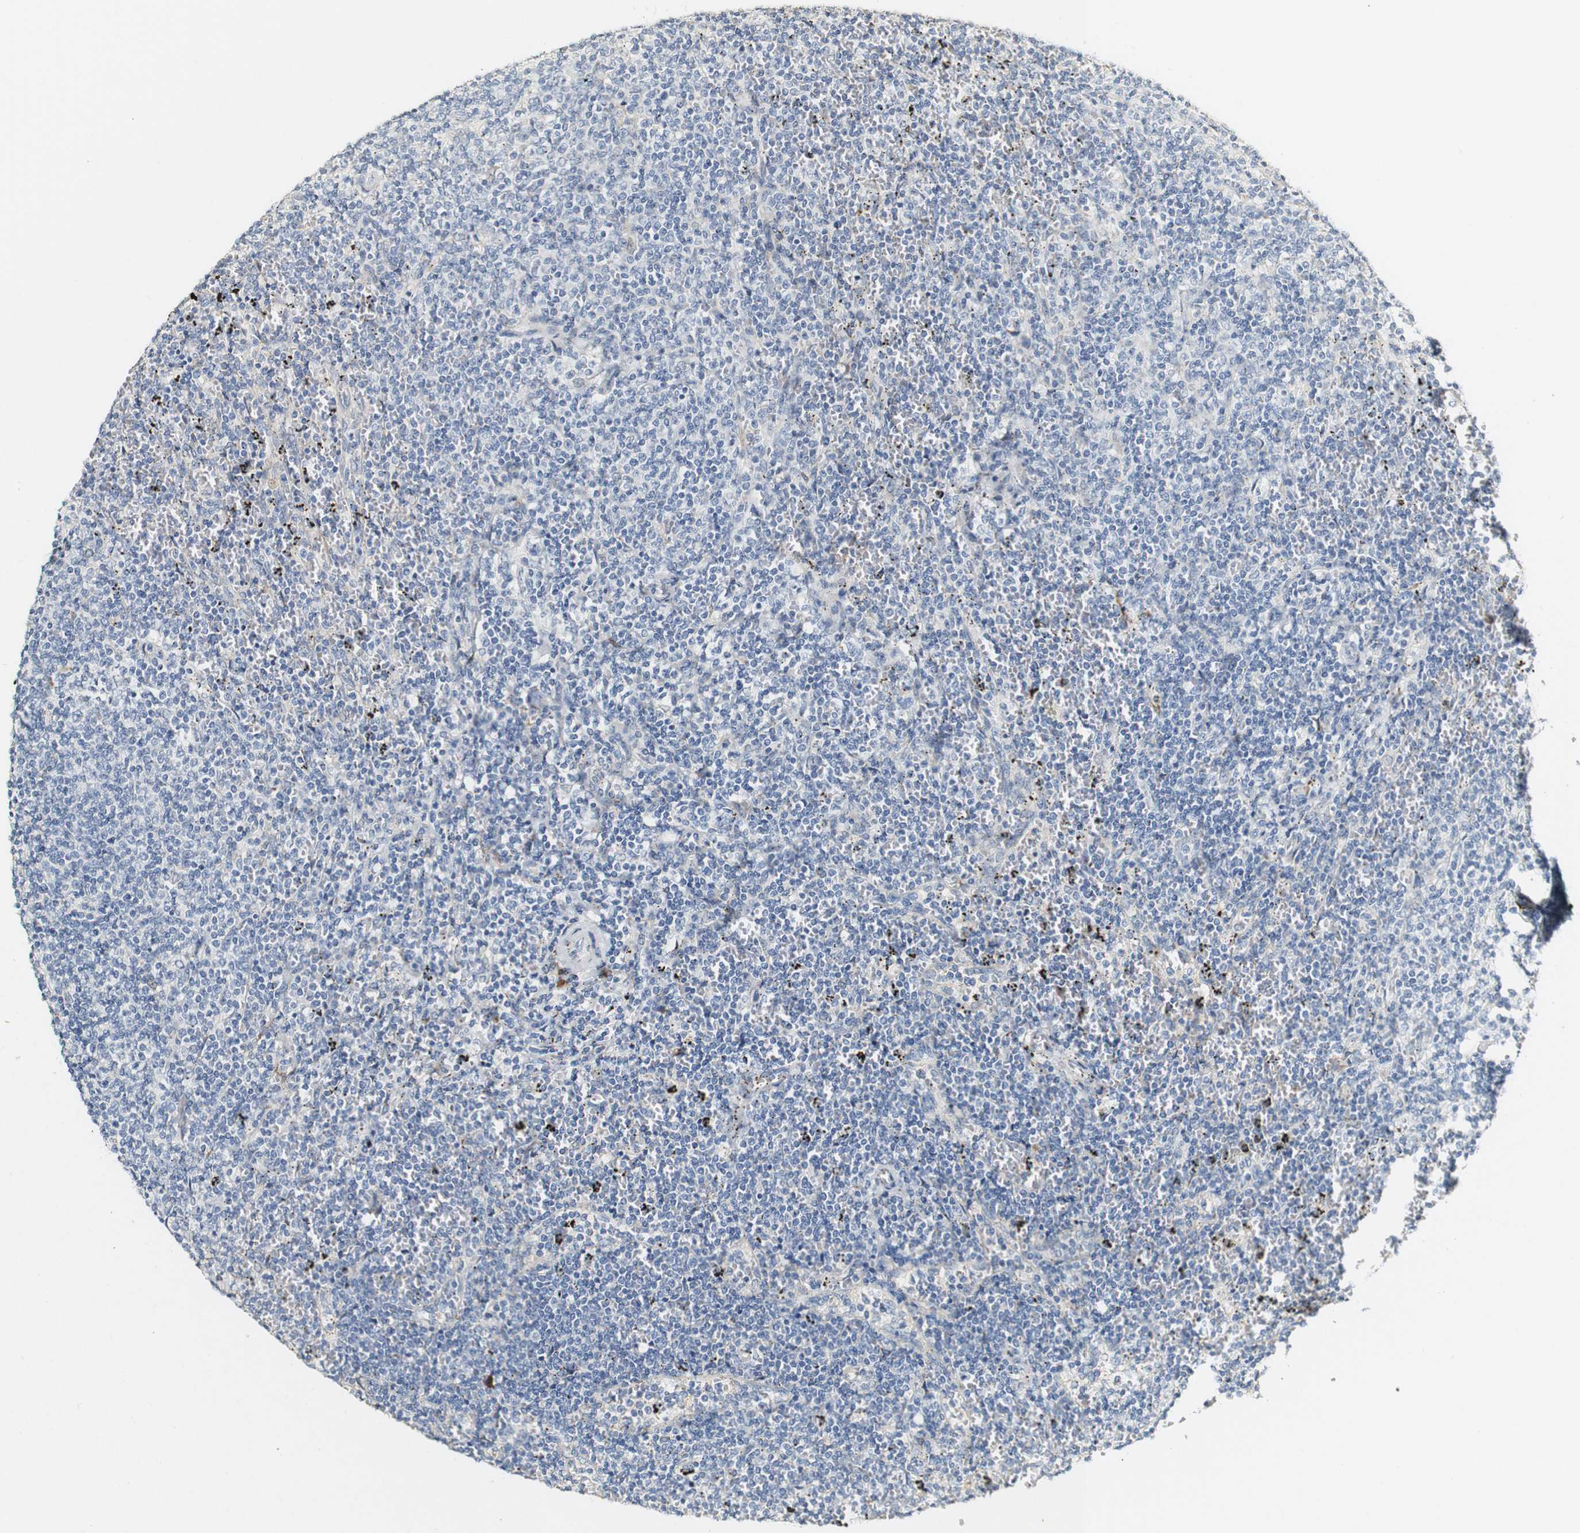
{"staining": {"intensity": "negative", "quantity": "none", "location": "none"}, "tissue": "lymphoma", "cell_type": "Tumor cells", "image_type": "cancer", "snomed": [{"axis": "morphology", "description": "Malignant lymphoma, non-Hodgkin's type, Low grade"}, {"axis": "topography", "description": "Spleen"}], "caption": "Immunohistochemistry image of low-grade malignant lymphoma, non-Hodgkin's type stained for a protein (brown), which displays no expression in tumor cells. (DAB (3,3'-diaminobenzidine) immunohistochemistry (IHC), high magnification).", "gene": "FMO3", "patient": {"sex": "female", "age": 50}}